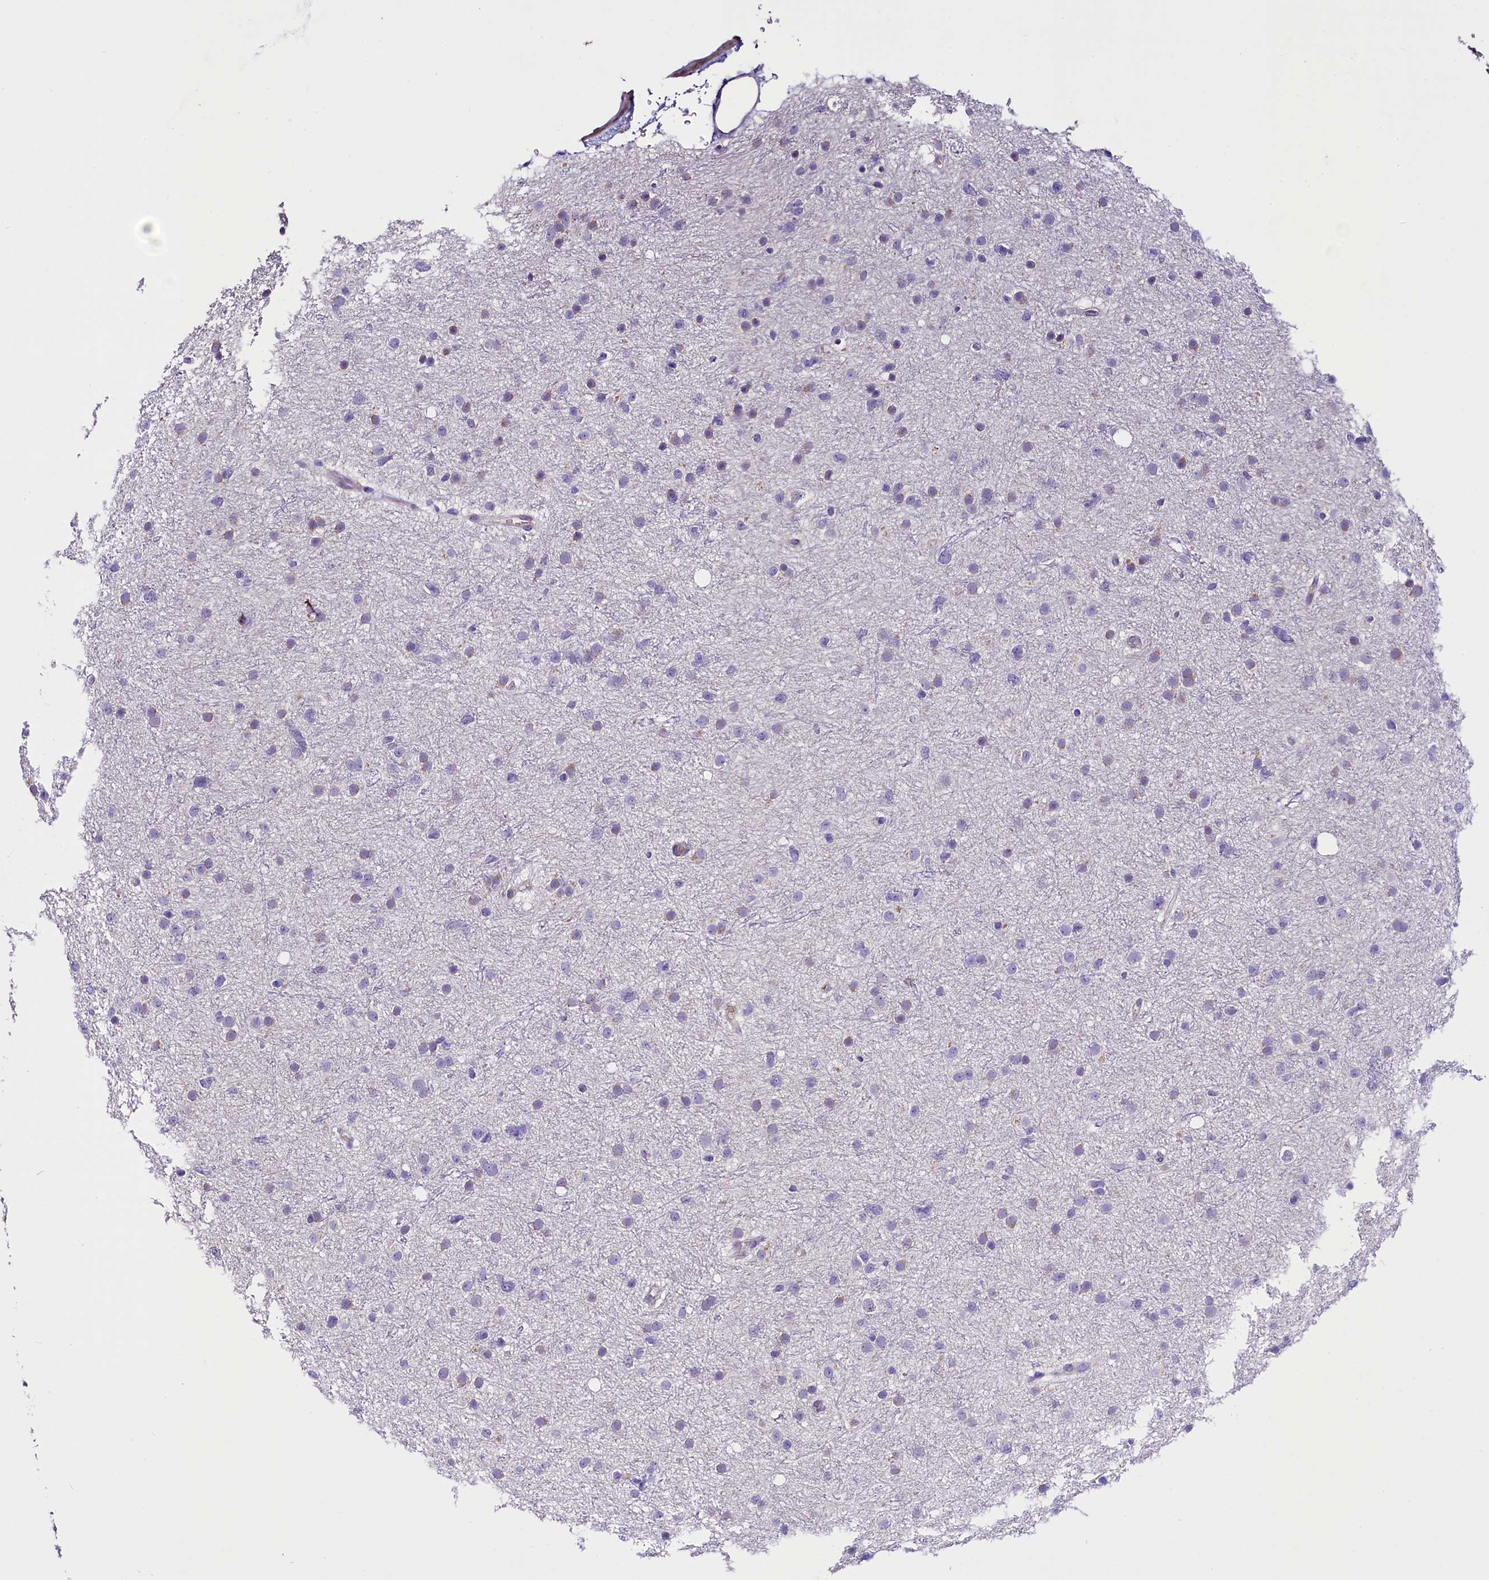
{"staining": {"intensity": "negative", "quantity": "none", "location": "none"}, "tissue": "glioma", "cell_type": "Tumor cells", "image_type": "cancer", "snomed": [{"axis": "morphology", "description": "Glioma, malignant, Low grade"}, {"axis": "topography", "description": "Cerebral cortex"}], "caption": "A histopathology image of human glioma is negative for staining in tumor cells.", "gene": "MEX3B", "patient": {"sex": "female", "age": 39}}